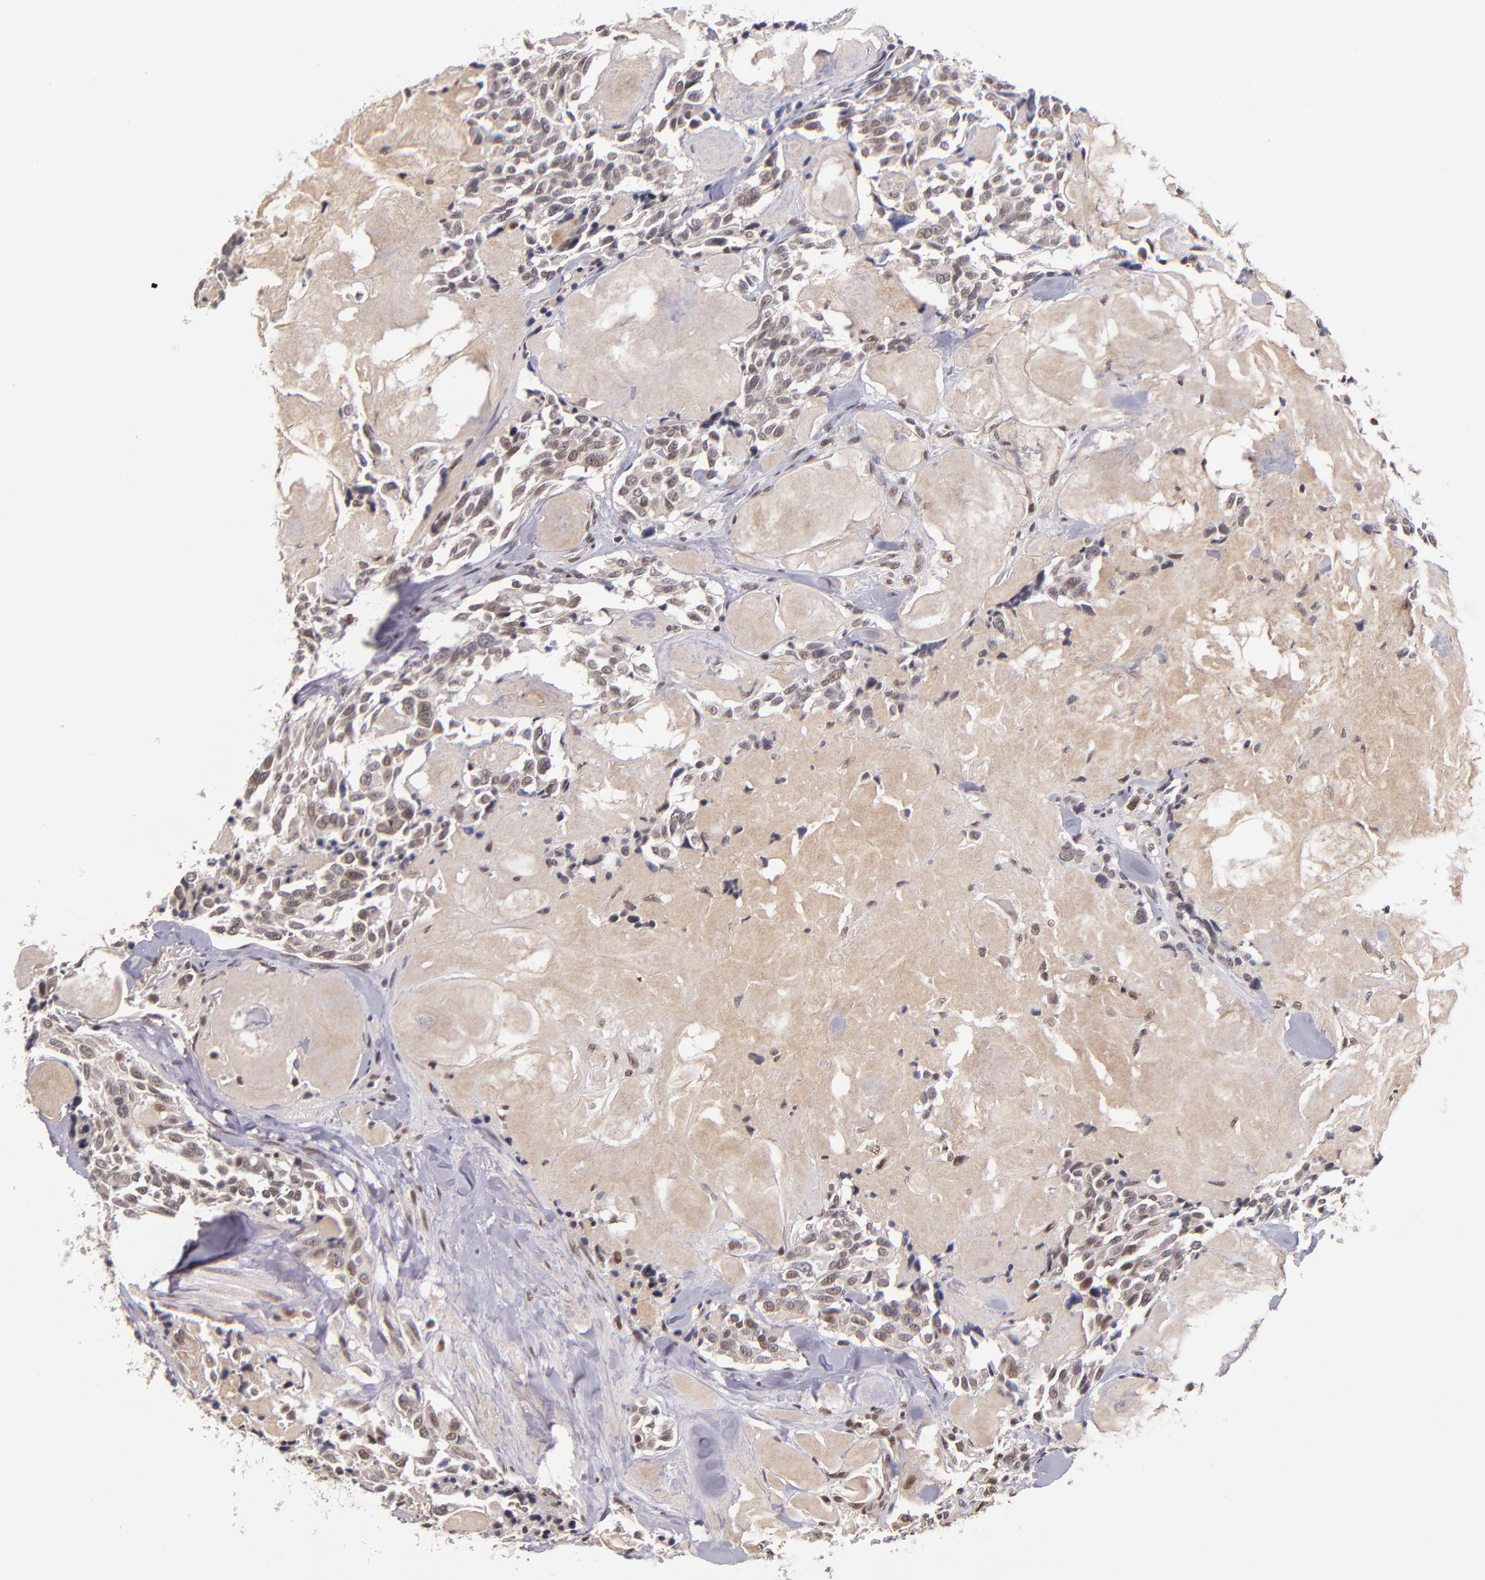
{"staining": {"intensity": "moderate", "quantity": ">75%", "location": "nuclear"}, "tissue": "thyroid cancer", "cell_type": "Tumor cells", "image_type": "cancer", "snomed": [{"axis": "morphology", "description": "Carcinoma, NOS"}, {"axis": "morphology", "description": "Carcinoid, malignant, NOS"}, {"axis": "topography", "description": "Thyroid gland"}], "caption": "Approximately >75% of tumor cells in thyroid cancer demonstrate moderate nuclear protein staining as visualized by brown immunohistochemical staining.", "gene": "EP300", "patient": {"sex": "male", "age": 33}}